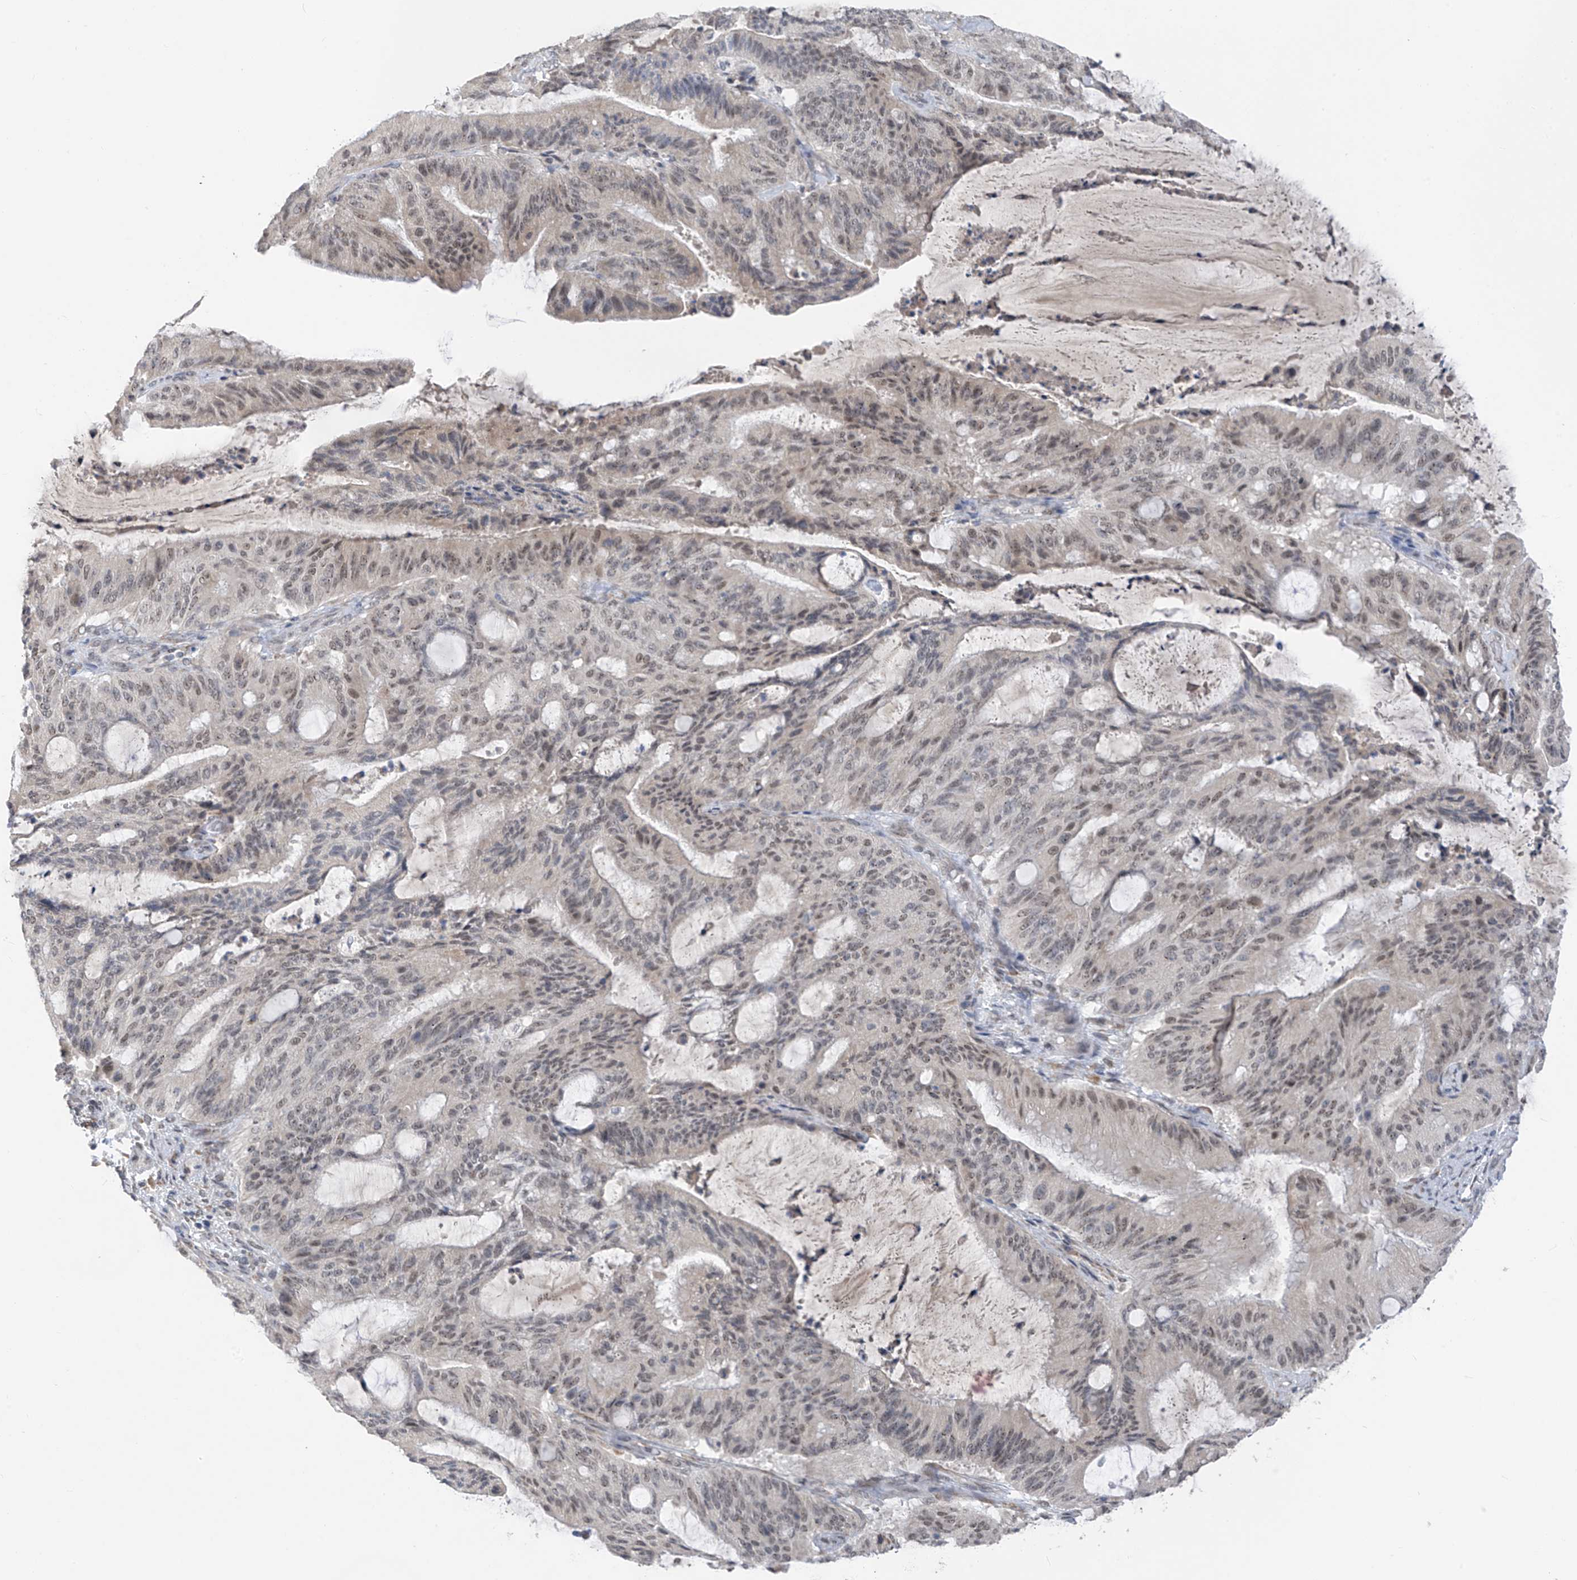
{"staining": {"intensity": "weak", "quantity": "25%-75%", "location": "nuclear"}, "tissue": "liver cancer", "cell_type": "Tumor cells", "image_type": "cancer", "snomed": [{"axis": "morphology", "description": "Normal tissue, NOS"}, {"axis": "morphology", "description": "Cholangiocarcinoma"}, {"axis": "topography", "description": "Liver"}, {"axis": "topography", "description": "Peripheral nerve tissue"}], "caption": "Protein expression by immunohistochemistry reveals weak nuclear expression in approximately 25%-75% of tumor cells in liver cholangiocarcinoma. (brown staining indicates protein expression, while blue staining denotes nuclei).", "gene": "CYP4V2", "patient": {"sex": "female", "age": 73}}